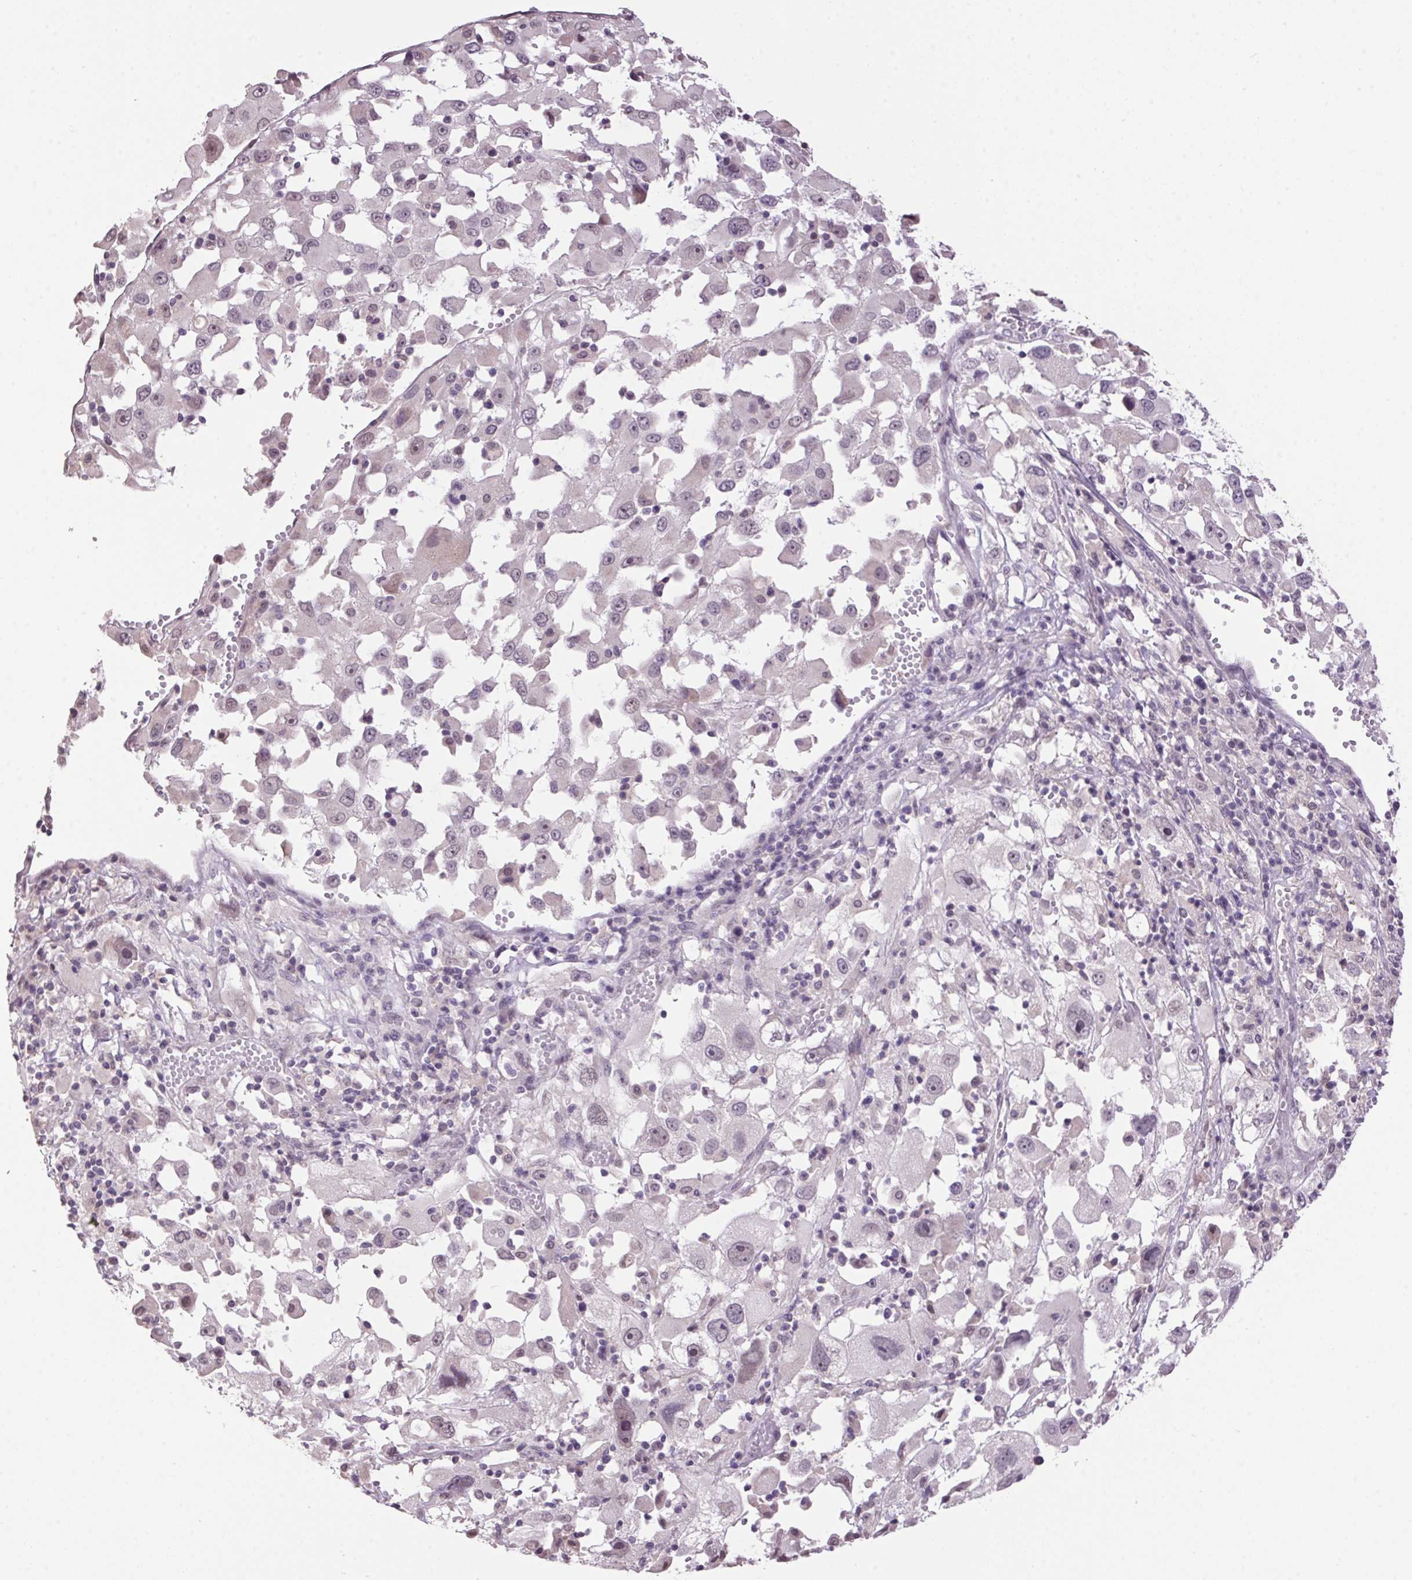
{"staining": {"intensity": "weak", "quantity": "<25%", "location": "nuclear"}, "tissue": "melanoma", "cell_type": "Tumor cells", "image_type": "cancer", "snomed": [{"axis": "morphology", "description": "Malignant melanoma, Metastatic site"}, {"axis": "topography", "description": "Soft tissue"}], "caption": "Immunohistochemistry of human malignant melanoma (metastatic site) displays no expression in tumor cells.", "gene": "VWA3B", "patient": {"sex": "male", "age": 50}}